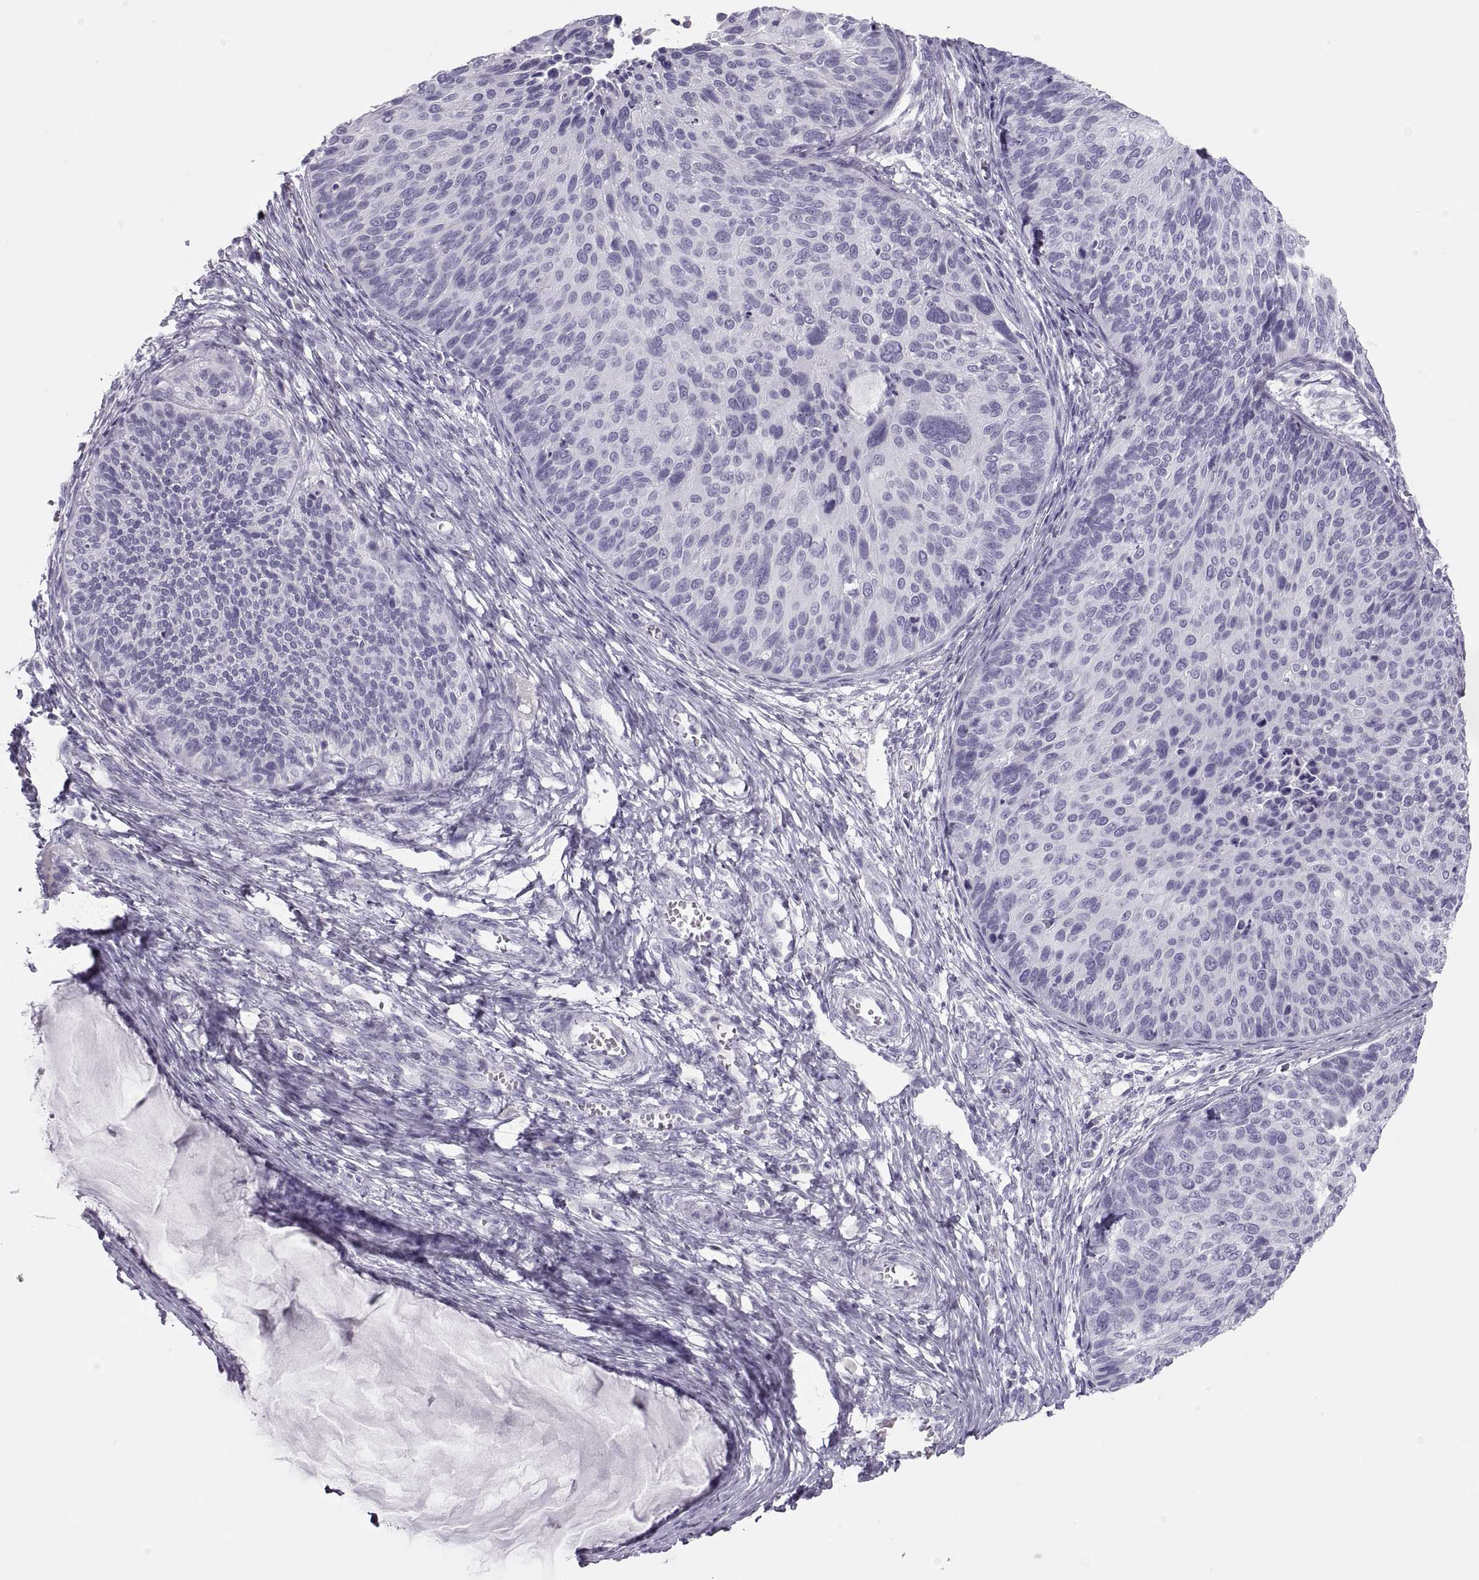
{"staining": {"intensity": "negative", "quantity": "none", "location": "none"}, "tissue": "cervical cancer", "cell_type": "Tumor cells", "image_type": "cancer", "snomed": [{"axis": "morphology", "description": "Squamous cell carcinoma, NOS"}, {"axis": "topography", "description": "Cervix"}], "caption": "The immunohistochemistry photomicrograph has no significant expression in tumor cells of cervical squamous cell carcinoma tissue.", "gene": "SEMG1", "patient": {"sex": "female", "age": 36}}